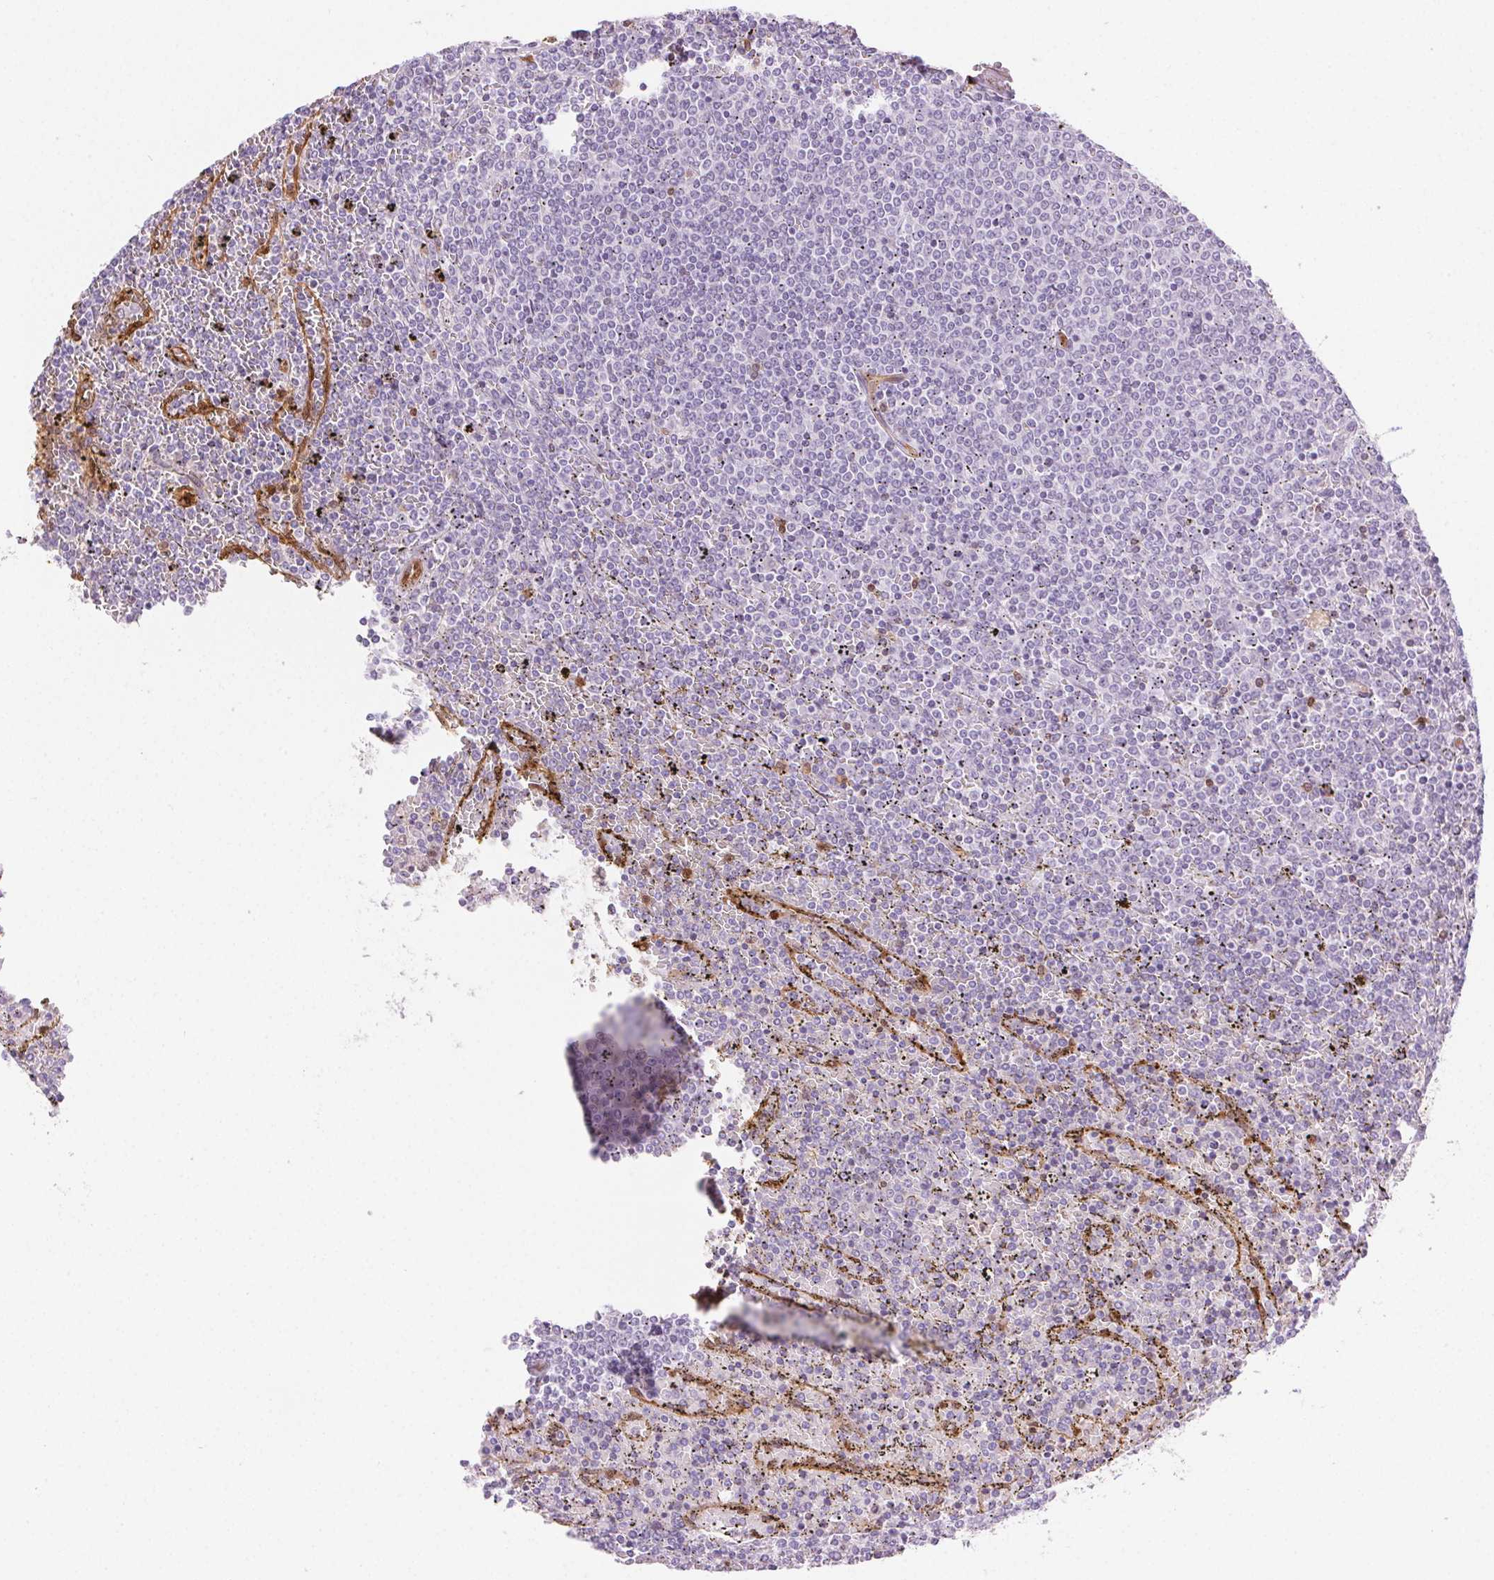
{"staining": {"intensity": "negative", "quantity": "none", "location": "none"}, "tissue": "lymphoma", "cell_type": "Tumor cells", "image_type": "cancer", "snomed": [{"axis": "morphology", "description": "Malignant lymphoma, non-Hodgkin's type, Low grade"}, {"axis": "topography", "description": "Spleen"}], "caption": "Lymphoma stained for a protein using IHC displays no positivity tumor cells.", "gene": "TMEM45A", "patient": {"sex": "female", "age": 77}}